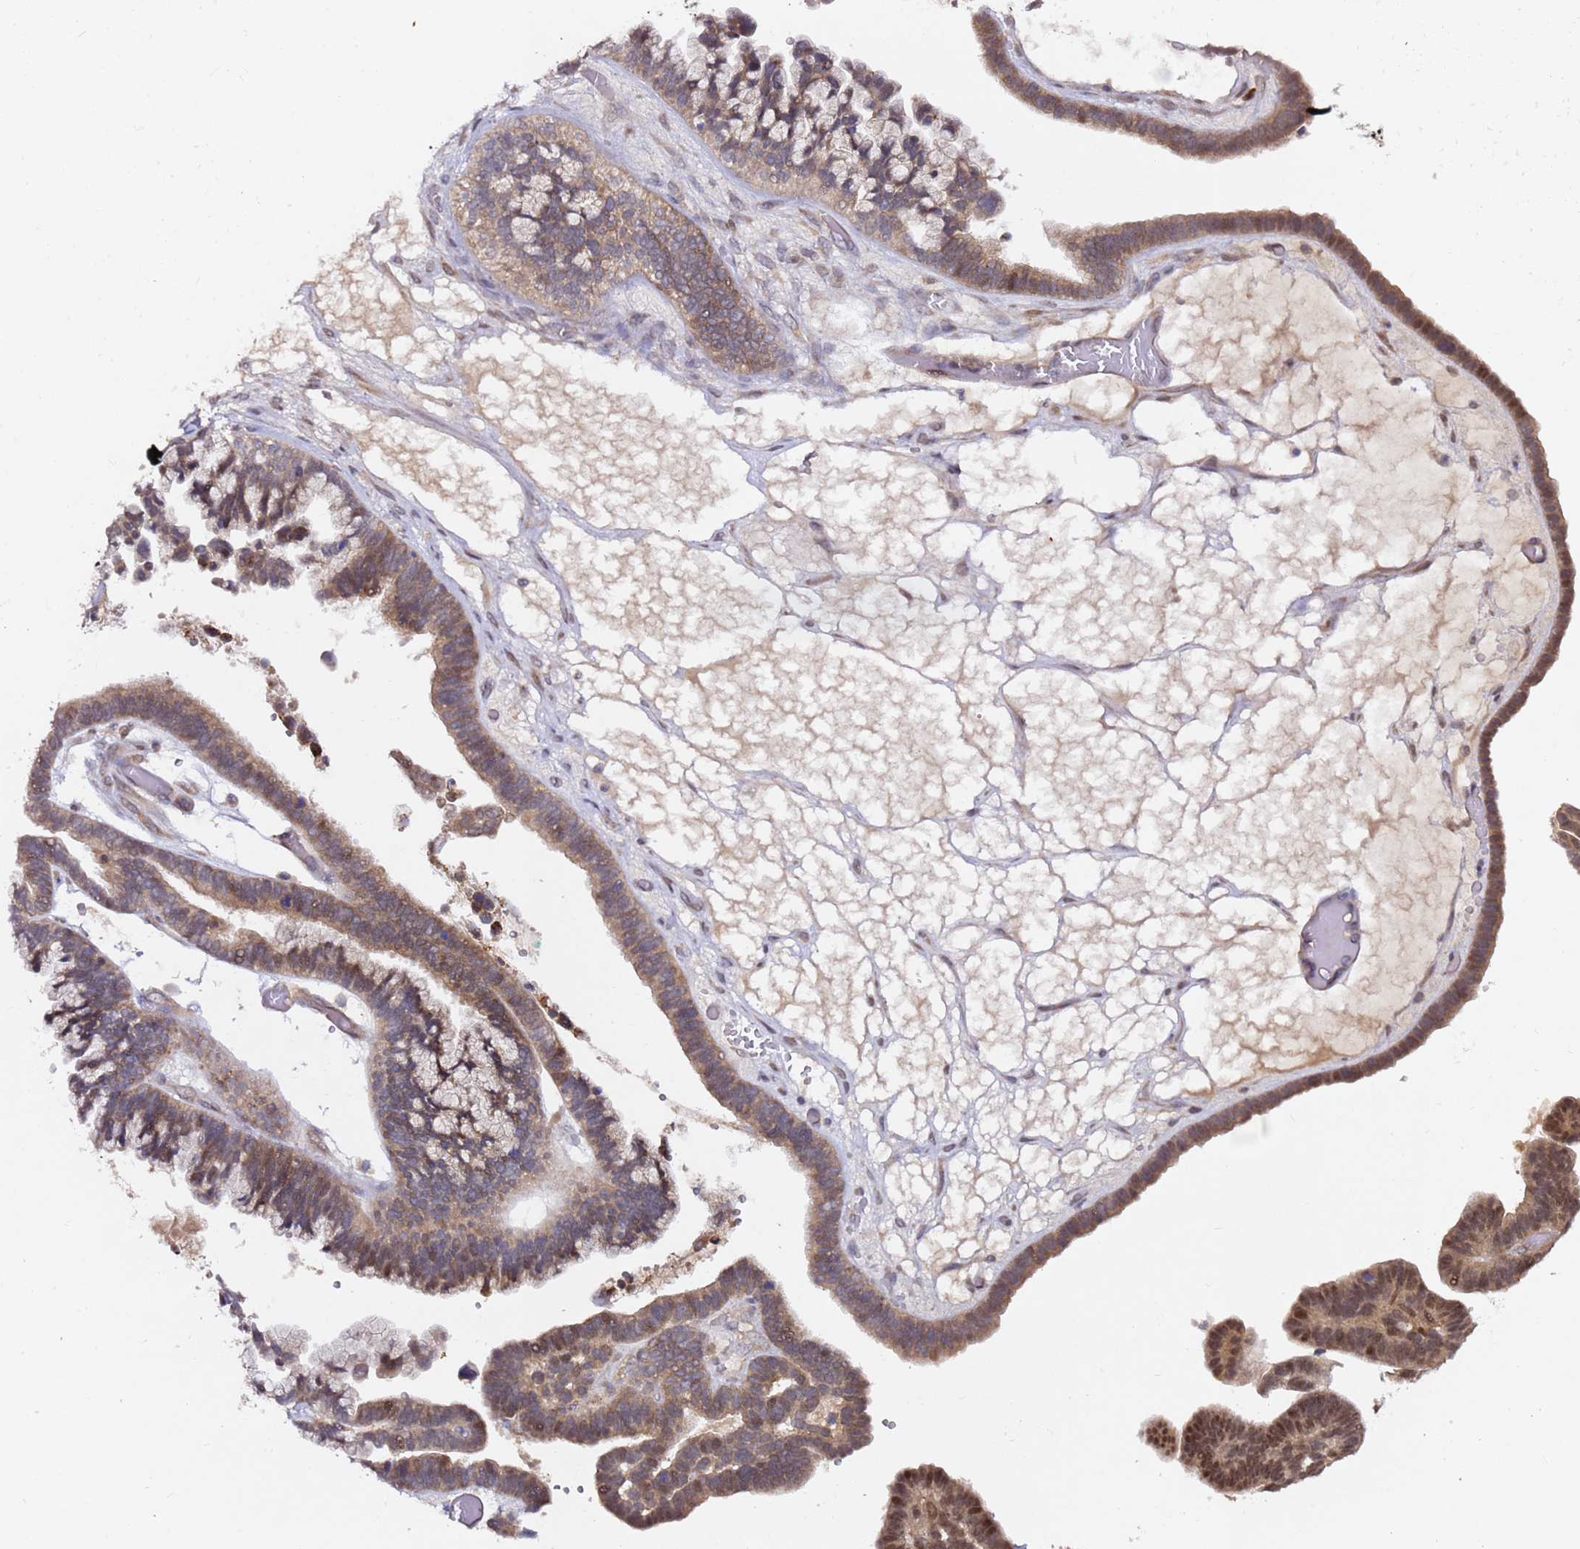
{"staining": {"intensity": "moderate", "quantity": ">75%", "location": "cytoplasmic/membranous"}, "tissue": "ovarian cancer", "cell_type": "Tumor cells", "image_type": "cancer", "snomed": [{"axis": "morphology", "description": "Cystadenocarcinoma, serous, NOS"}, {"axis": "topography", "description": "Ovary"}], "caption": "Protein staining of ovarian cancer (serous cystadenocarcinoma) tissue reveals moderate cytoplasmic/membranous expression in about >75% of tumor cells.", "gene": "ALG11", "patient": {"sex": "female", "age": 56}}